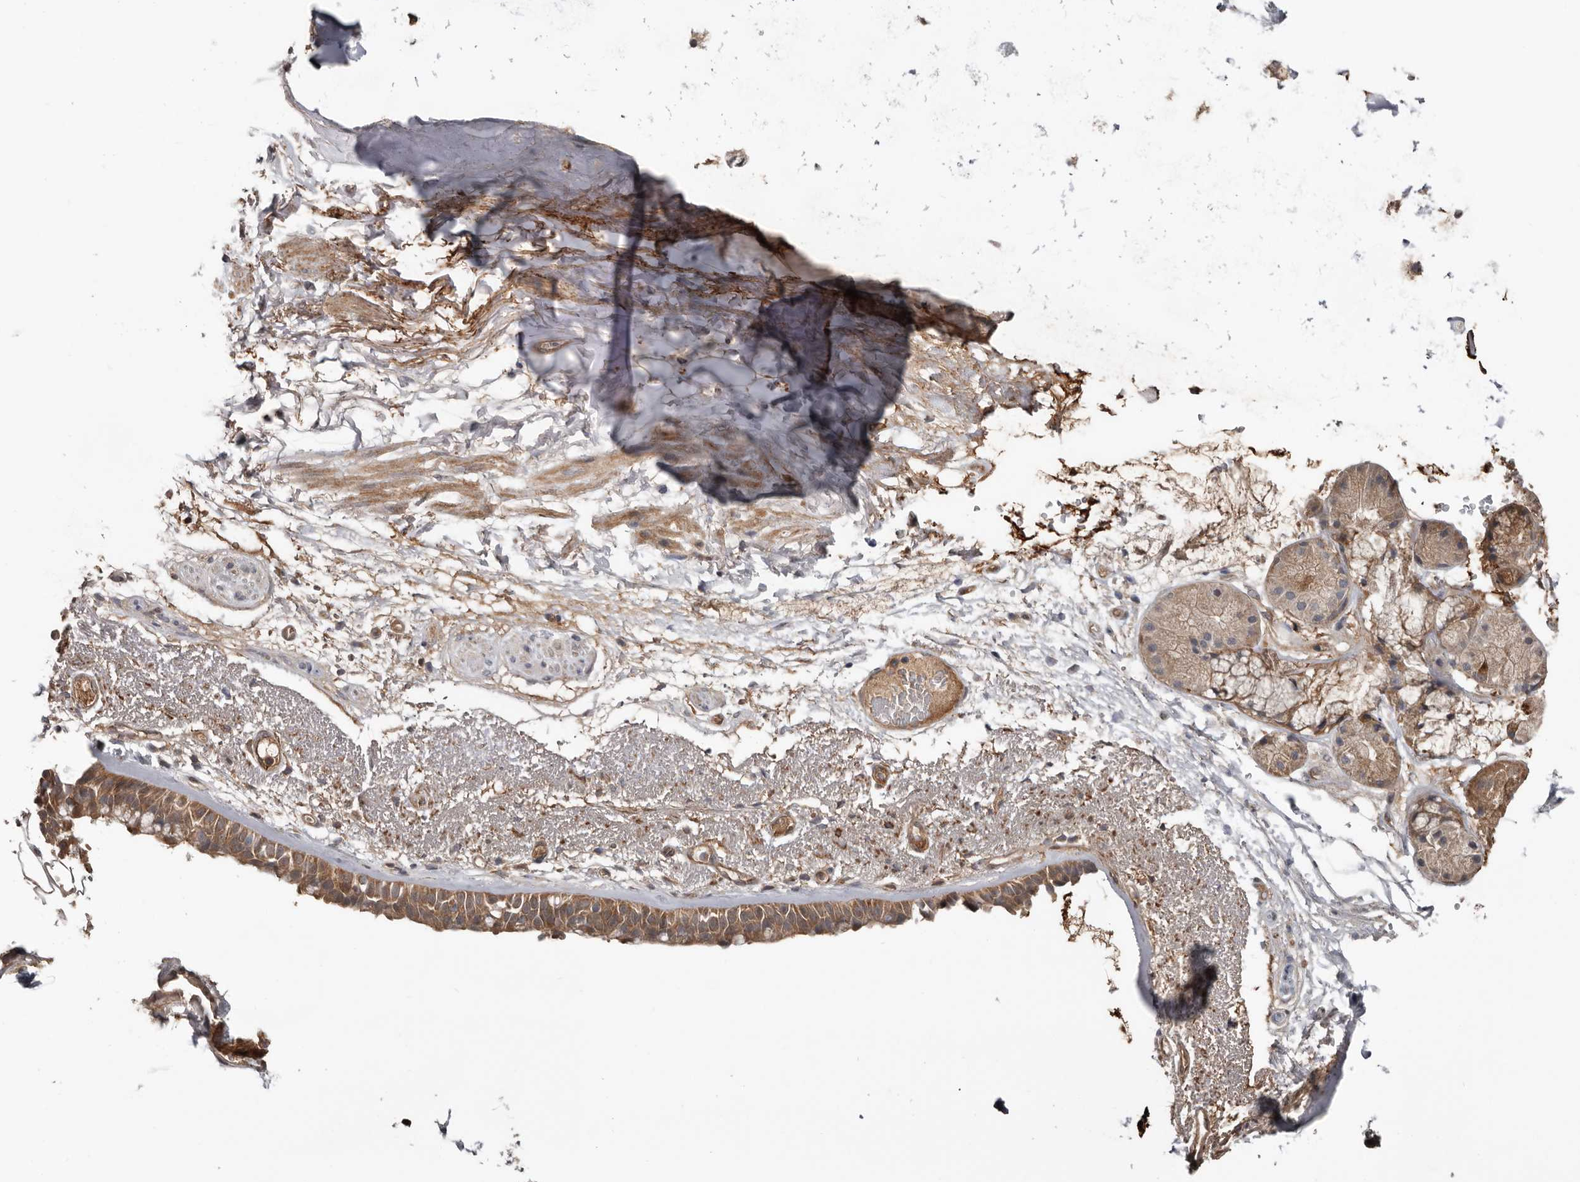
{"staining": {"intensity": "moderate", "quantity": ">75%", "location": "cytoplasmic/membranous"}, "tissue": "bronchus", "cell_type": "Respiratory epithelial cells", "image_type": "normal", "snomed": [{"axis": "morphology", "description": "Normal tissue, NOS"}, {"axis": "morphology", "description": "Squamous cell carcinoma, NOS"}, {"axis": "topography", "description": "Lymph node"}, {"axis": "topography", "description": "Bronchus"}, {"axis": "topography", "description": "Lung"}], "caption": "Protein expression analysis of benign human bronchus reveals moderate cytoplasmic/membranous staining in approximately >75% of respiratory epithelial cells. (IHC, brightfield microscopy, high magnification).", "gene": "DNAJB4", "patient": {"sex": "male", "age": 66}}